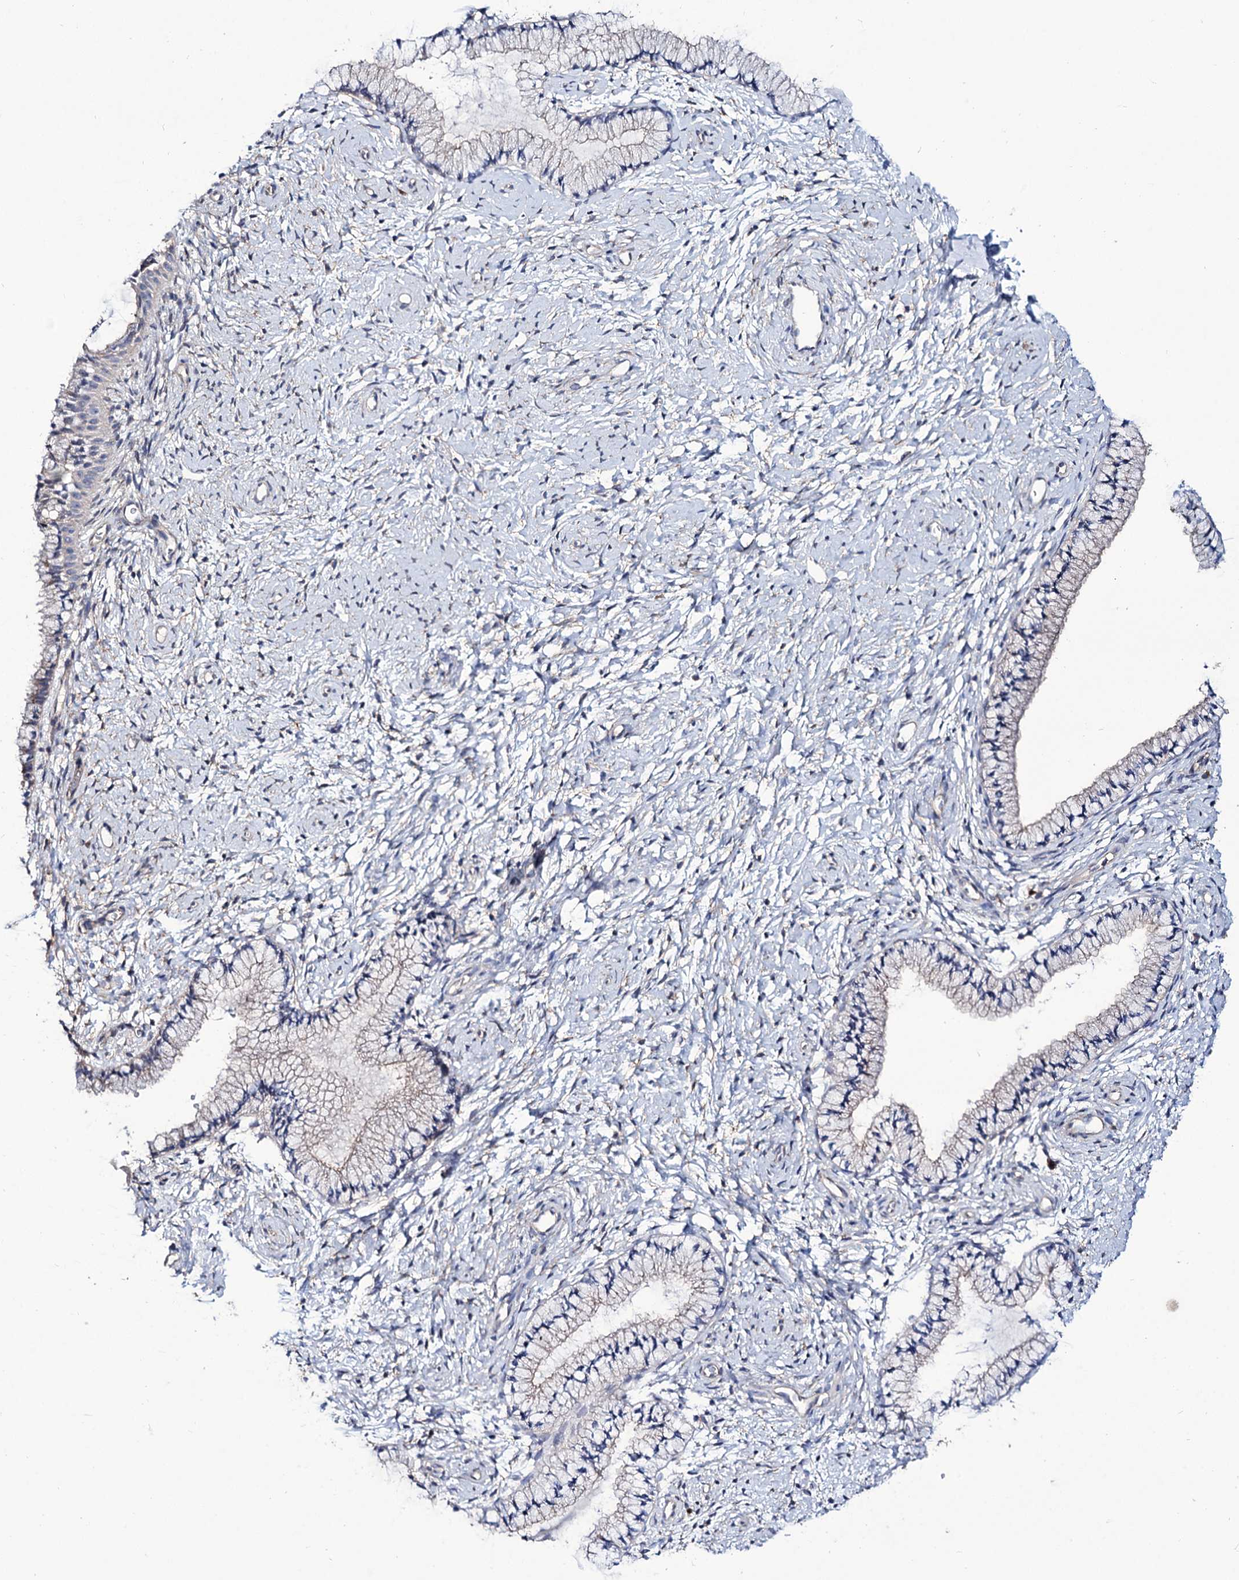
{"staining": {"intensity": "negative", "quantity": "none", "location": "none"}, "tissue": "cervix", "cell_type": "Glandular cells", "image_type": "normal", "snomed": [{"axis": "morphology", "description": "Normal tissue, NOS"}, {"axis": "topography", "description": "Cervix"}], "caption": "A high-resolution image shows immunohistochemistry (IHC) staining of normal cervix, which shows no significant staining in glandular cells.", "gene": "SEC24A", "patient": {"sex": "female", "age": 33}}